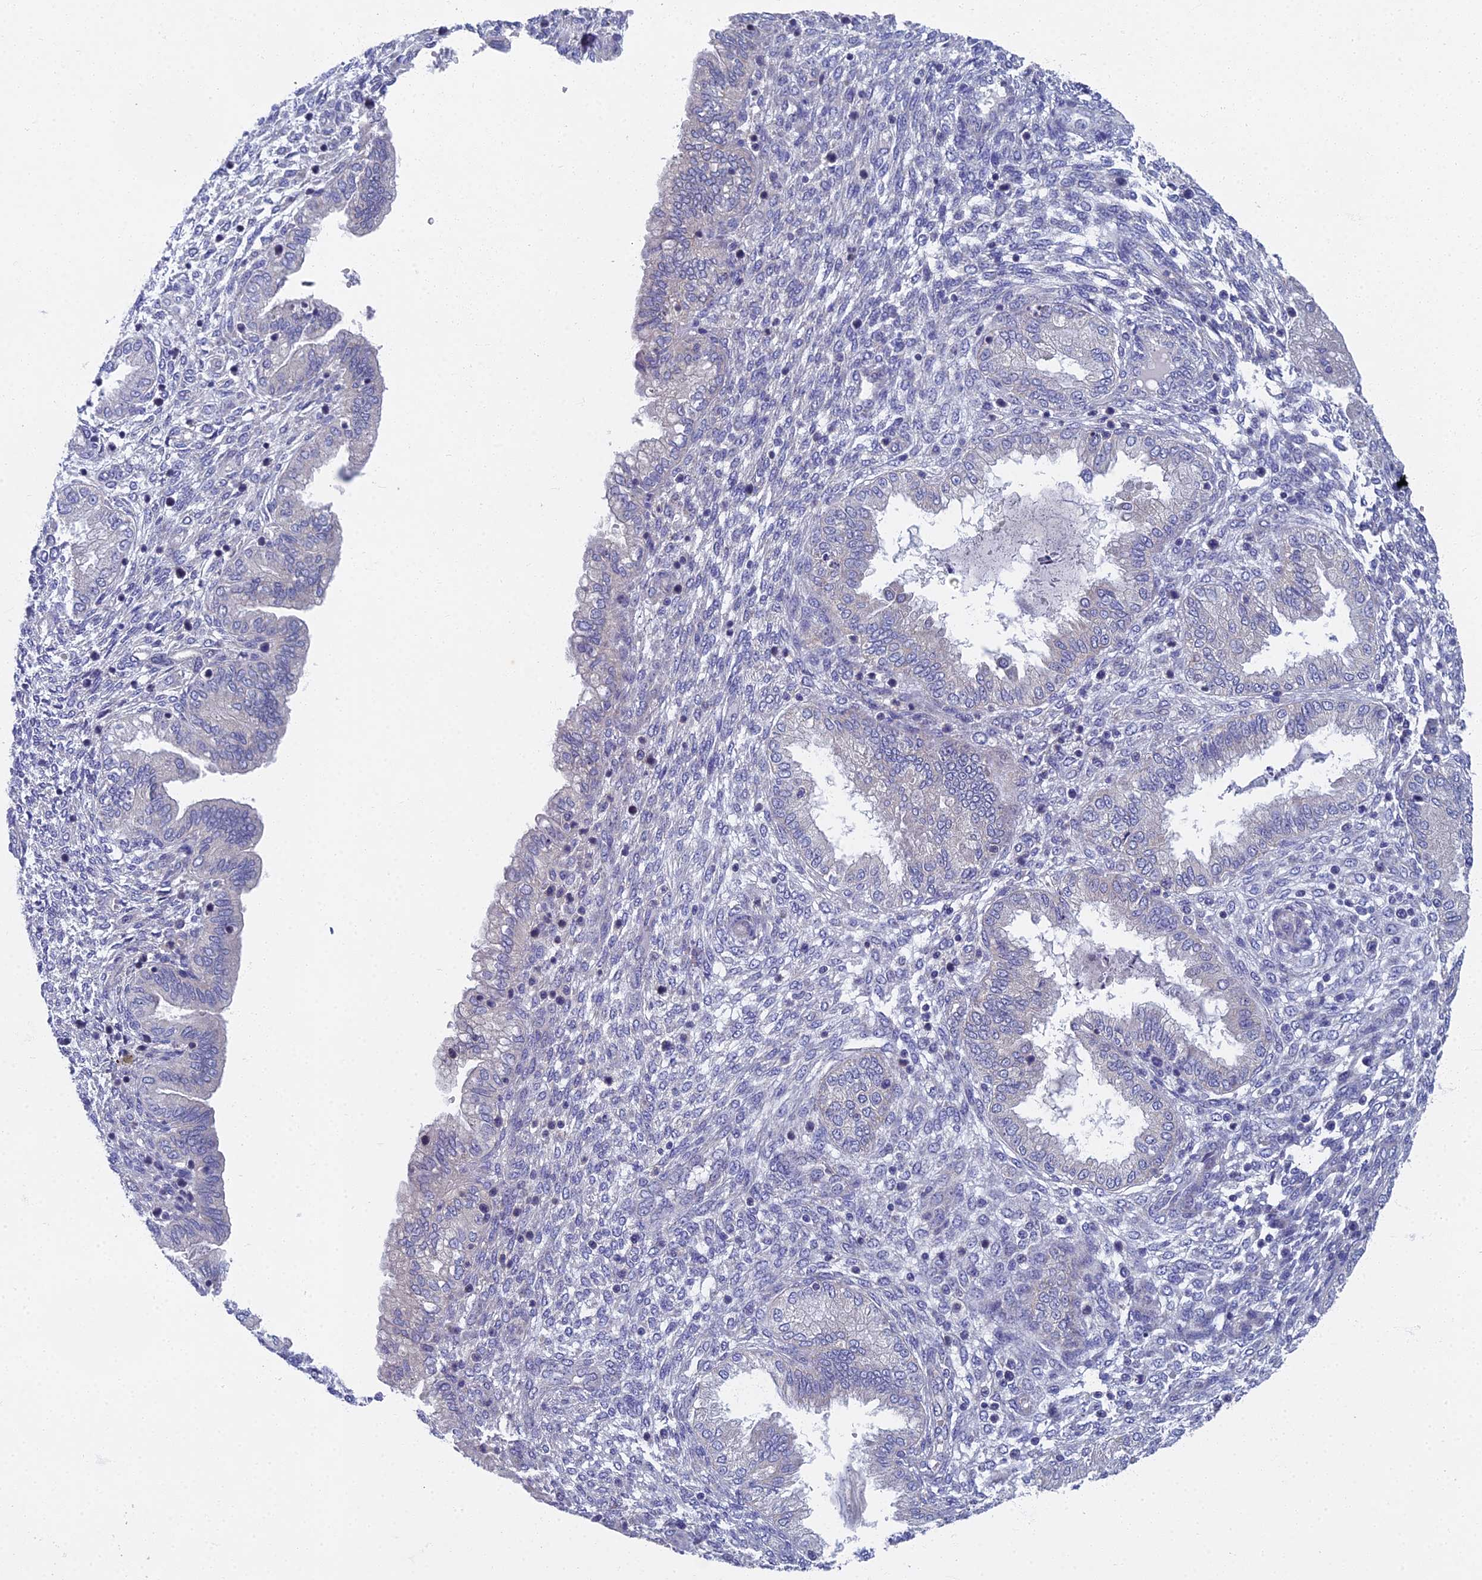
{"staining": {"intensity": "negative", "quantity": "none", "location": "none"}, "tissue": "endometrium", "cell_type": "Cells in endometrial stroma", "image_type": "normal", "snomed": [{"axis": "morphology", "description": "Normal tissue, NOS"}, {"axis": "topography", "description": "Endometrium"}], "caption": "Micrograph shows no protein staining in cells in endometrial stroma of unremarkable endometrium.", "gene": "SPIN4", "patient": {"sex": "female", "age": 33}}